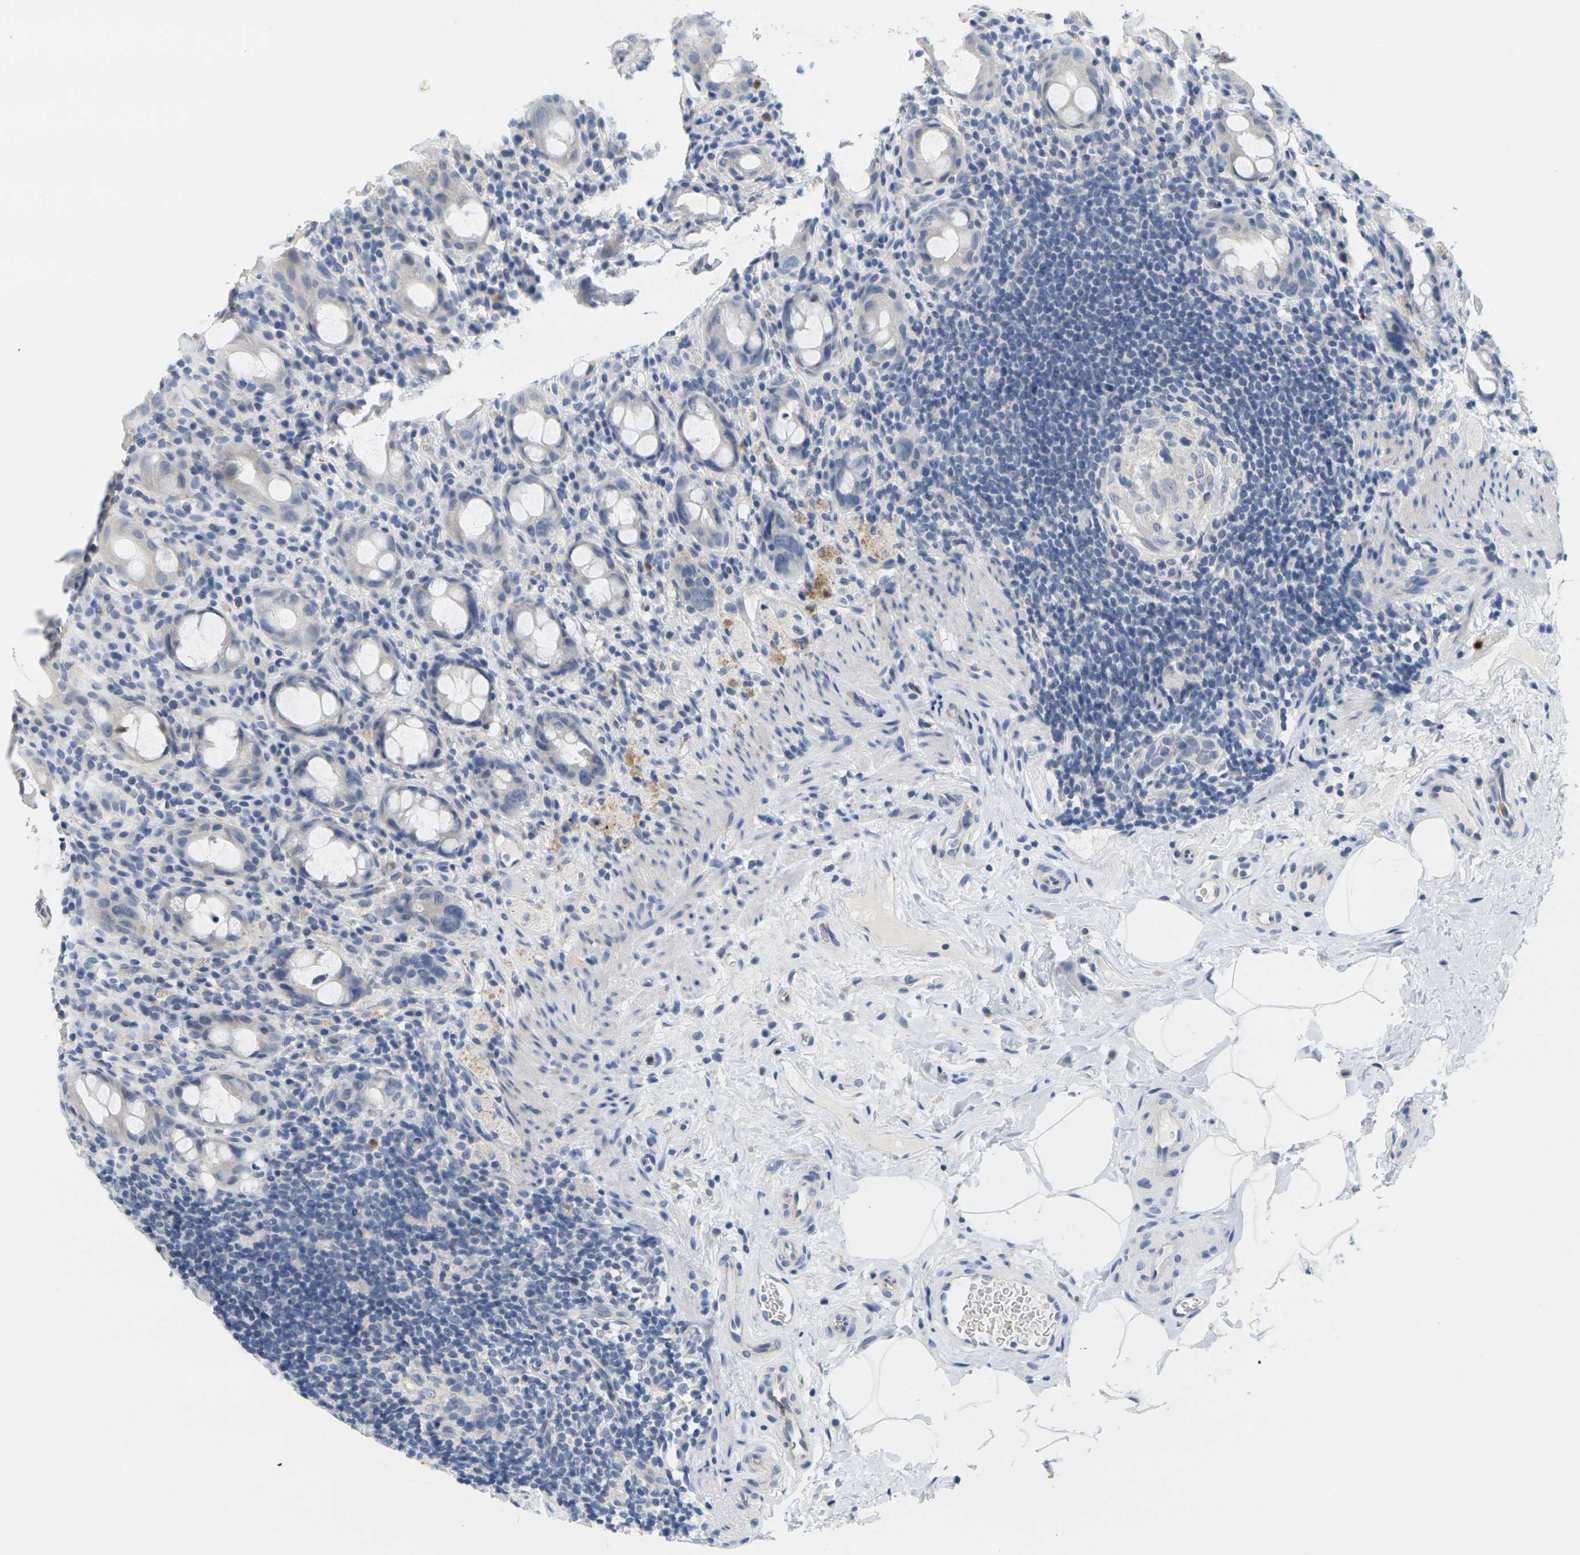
{"staining": {"intensity": "negative", "quantity": "none", "location": "none"}, "tissue": "rectum", "cell_type": "Glandular cells", "image_type": "normal", "snomed": [{"axis": "morphology", "description": "Normal tissue, NOS"}, {"axis": "topography", "description": "Rectum"}], "caption": "Photomicrograph shows no significant protein staining in glandular cells of benign rectum.", "gene": "KLK5", "patient": {"sex": "male", "age": 44}}